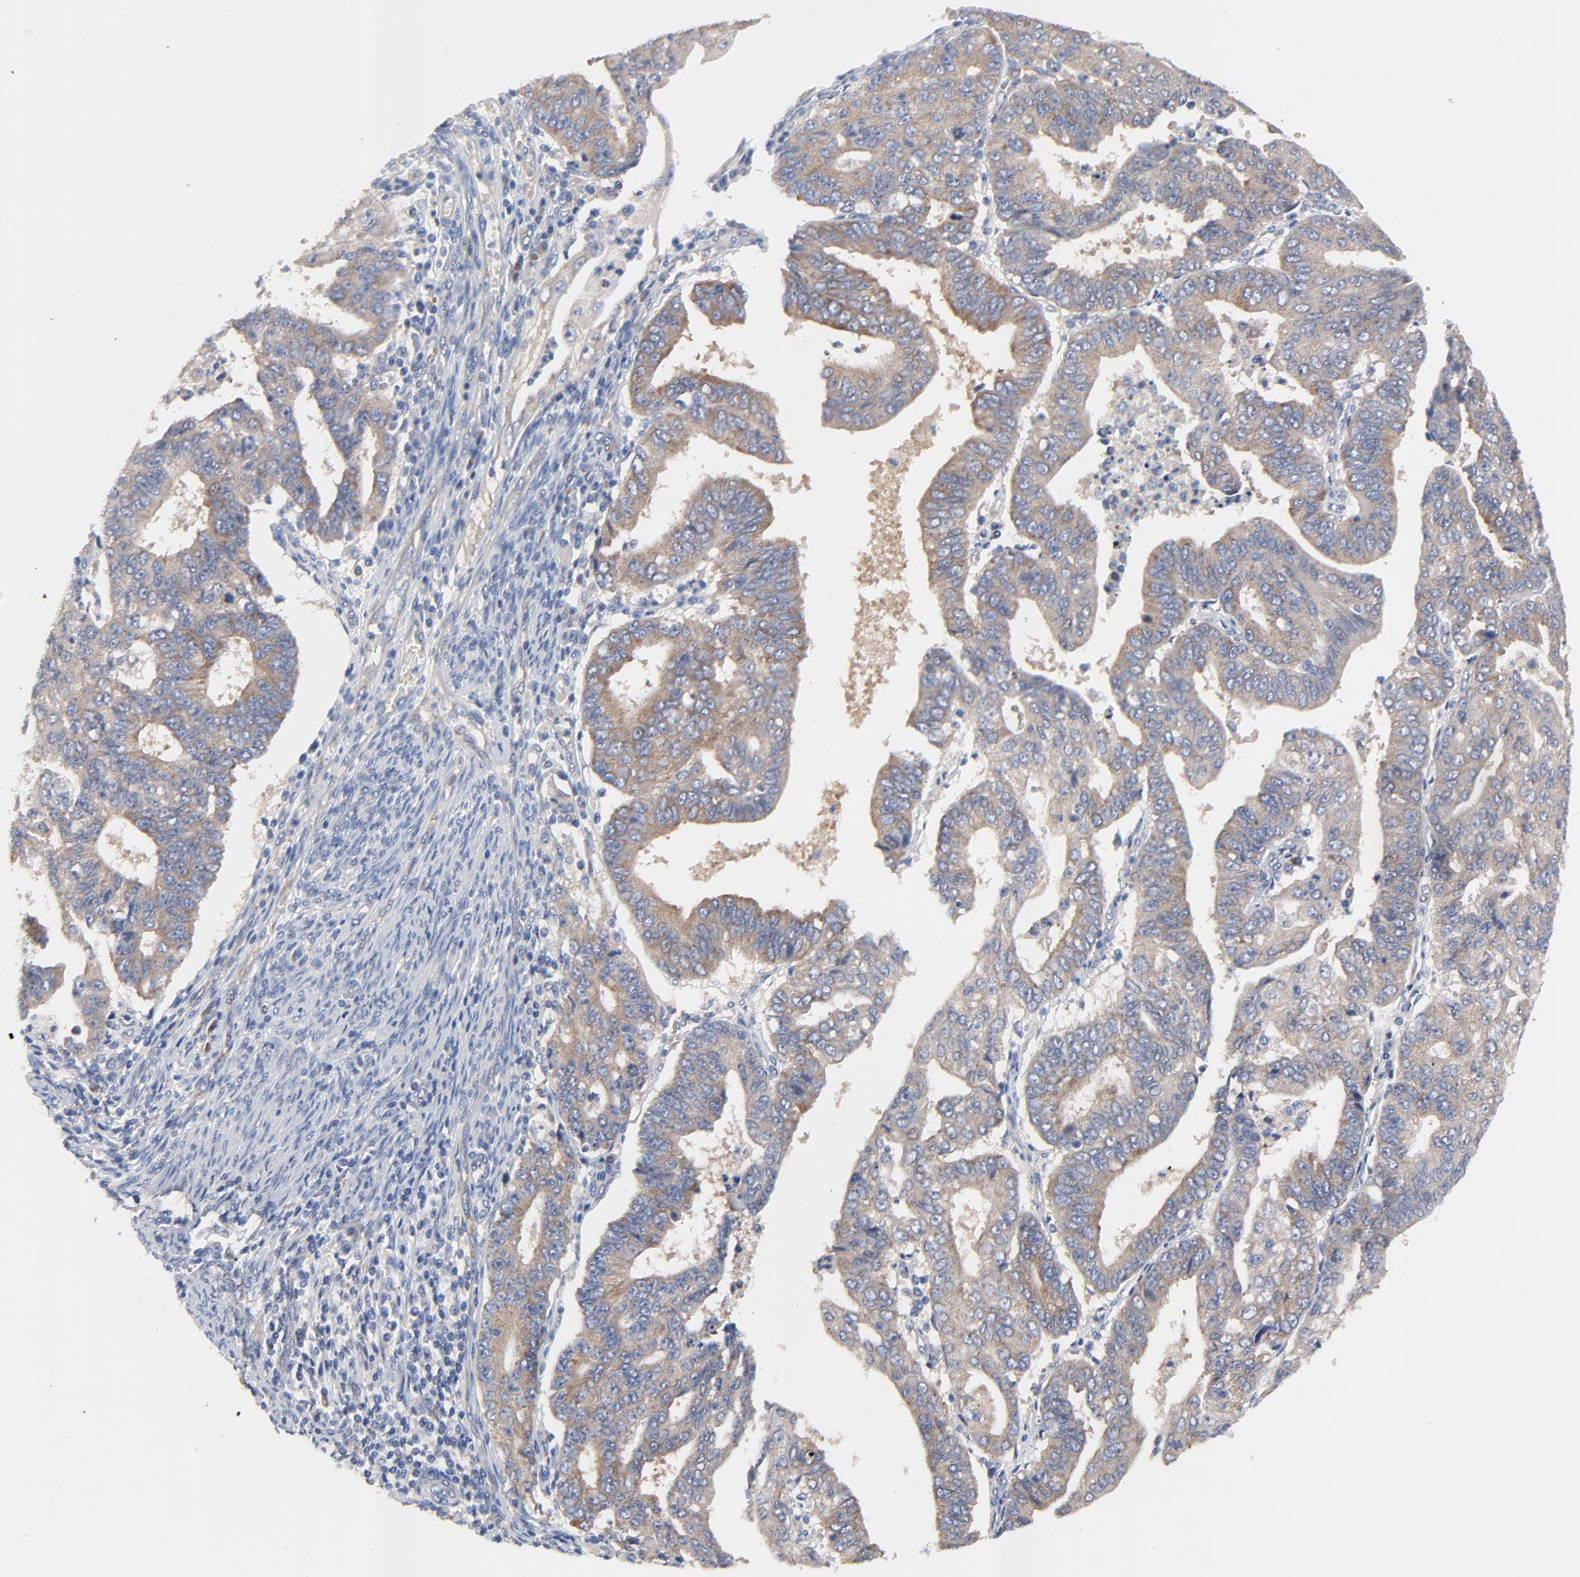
{"staining": {"intensity": "moderate", "quantity": ">75%", "location": "cytoplasmic/membranous"}, "tissue": "endometrial cancer", "cell_type": "Tumor cells", "image_type": "cancer", "snomed": [{"axis": "morphology", "description": "Adenocarcinoma, NOS"}, {"axis": "topography", "description": "Endometrium"}], "caption": "The photomicrograph shows staining of endometrial cancer, revealing moderate cytoplasmic/membranous protein staining (brown color) within tumor cells. Using DAB (brown) and hematoxylin (blue) stains, captured at high magnification using brightfield microscopy.", "gene": "VAV2", "patient": {"sex": "female", "age": 56}}